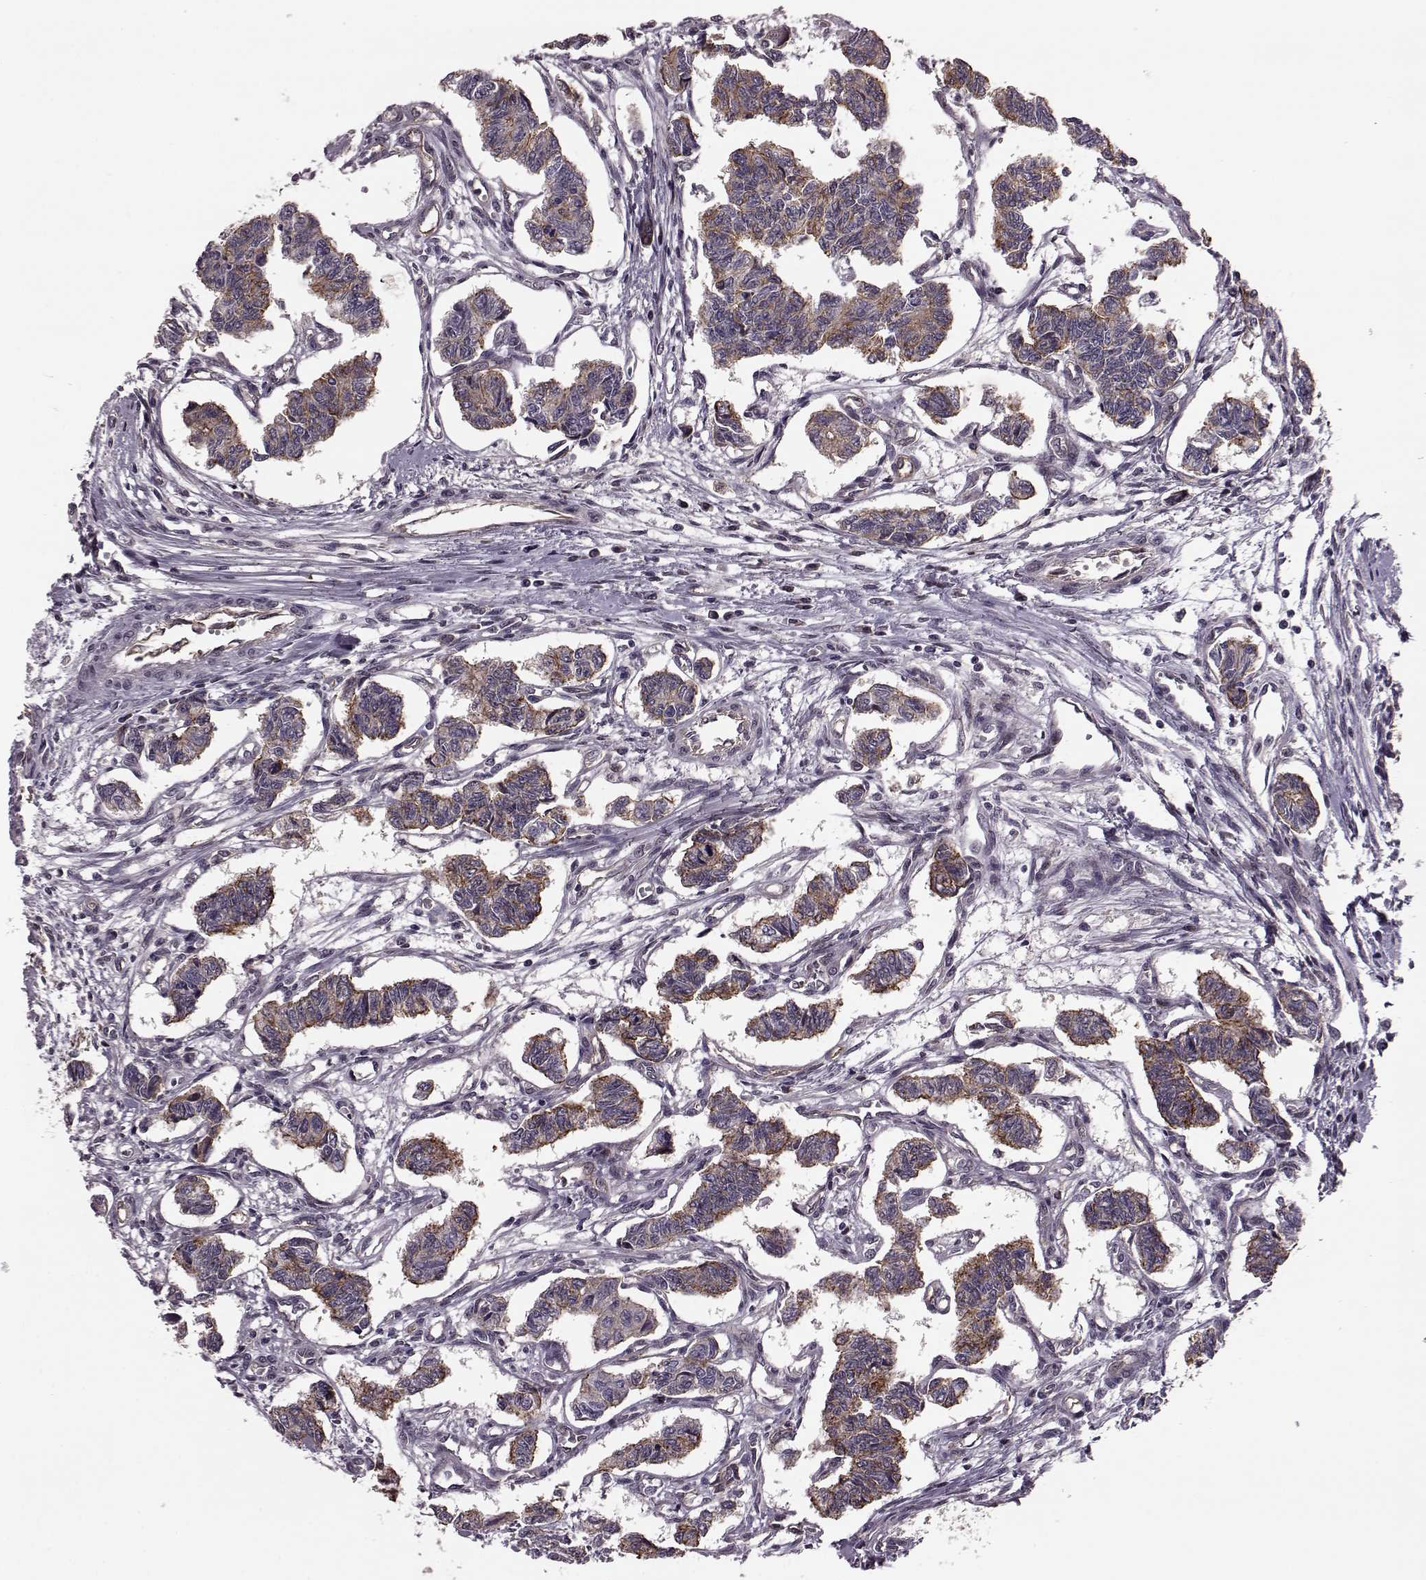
{"staining": {"intensity": "strong", "quantity": "25%-75%", "location": "cytoplasmic/membranous"}, "tissue": "carcinoid", "cell_type": "Tumor cells", "image_type": "cancer", "snomed": [{"axis": "morphology", "description": "Carcinoid, malignant, NOS"}, {"axis": "topography", "description": "Kidney"}], "caption": "This is a histology image of IHC staining of carcinoid, which shows strong positivity in the cytoplasmic/membranous of tumor cells.", "gene": "SYNPO", "patient": {"sex": "female", "age": 41}}